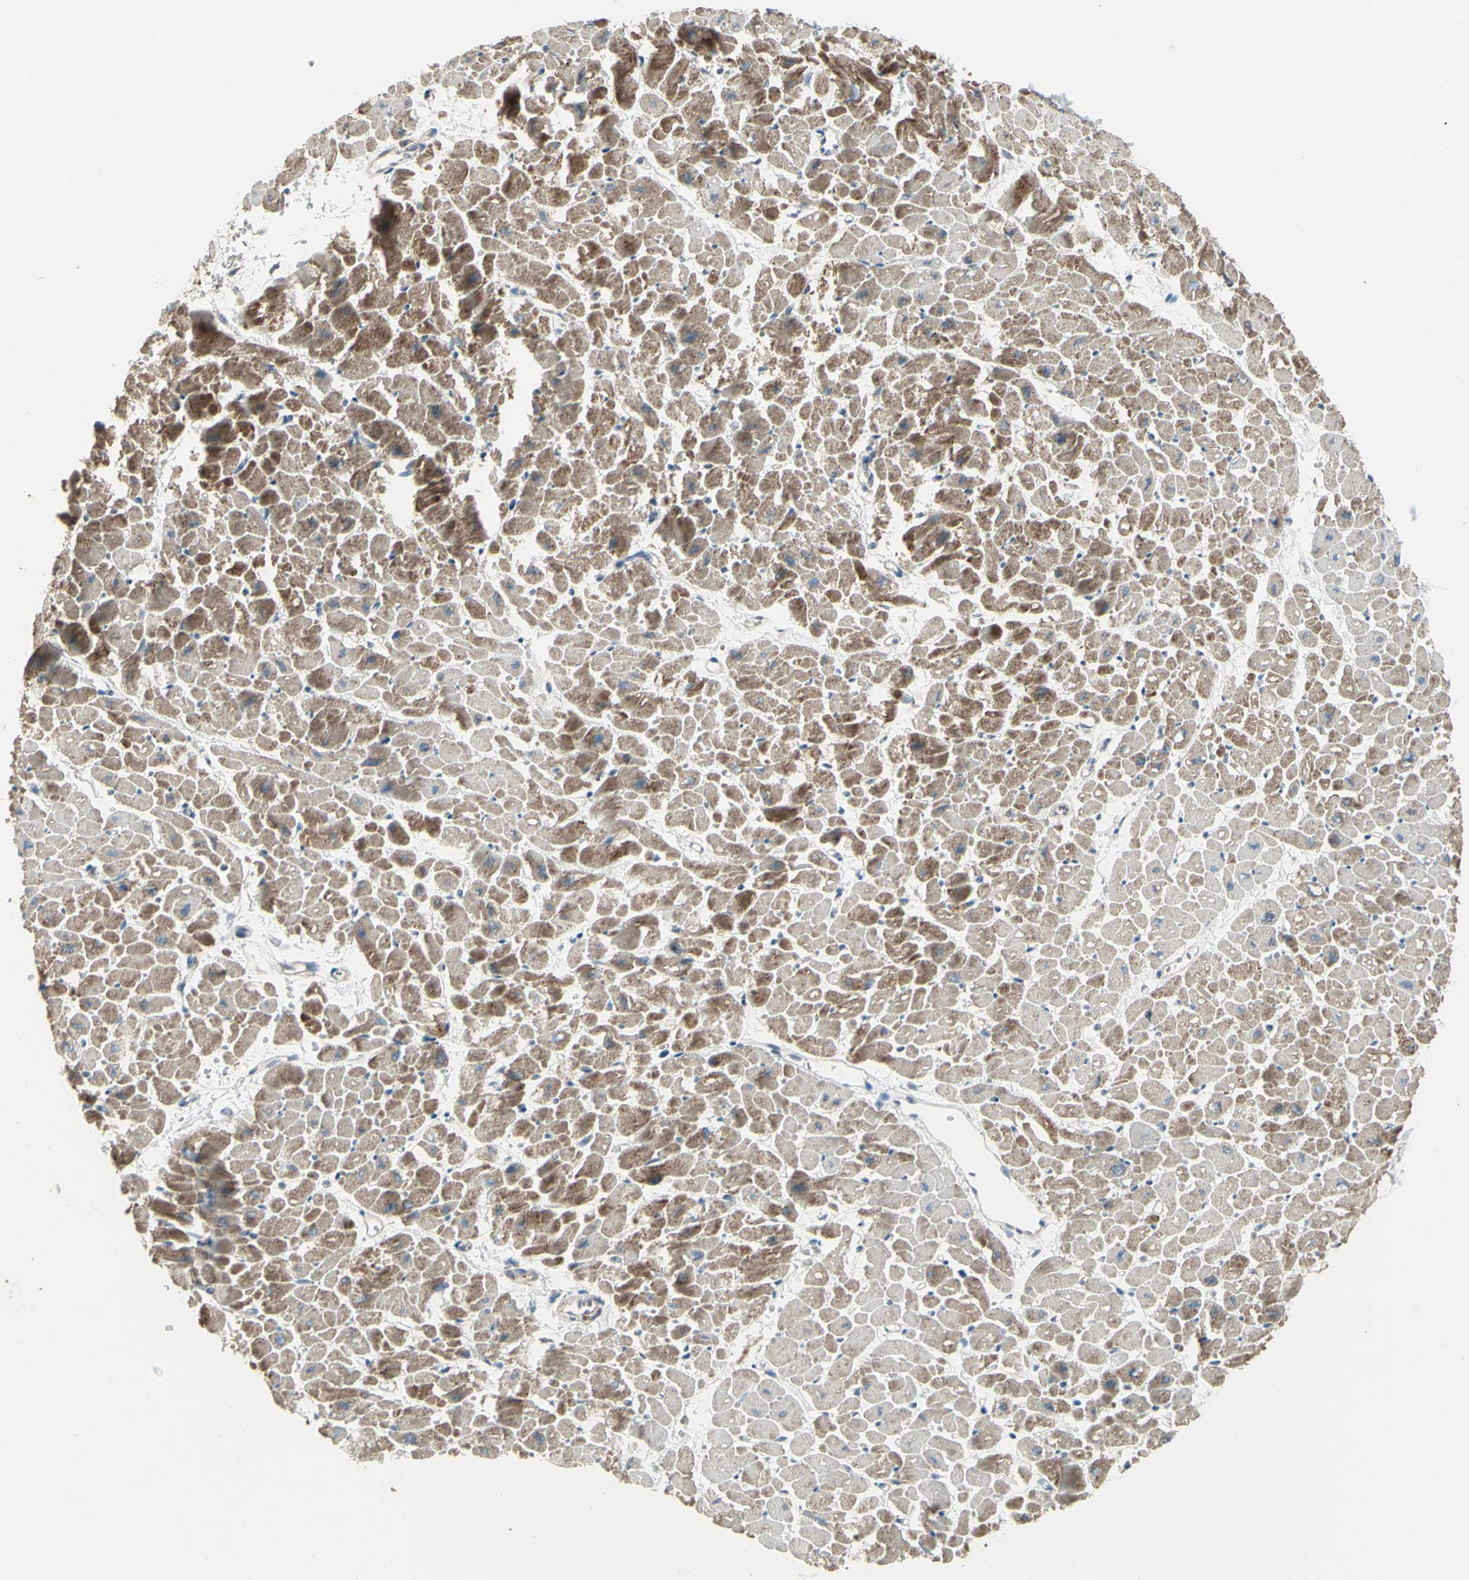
{"staining": {"intensity": "strong", "quantity": ">75%", "location": "cytoplasmic/membranous"}, "tissue": "heart muscle", "cell_type": "Cardiomyocytes", "image_type": "normal", "snomed": [{"axis": "morphology", "description": "Normal tissue, NOS"}, {"axis": "topography", "description": "Heart"}], "caption": "Immunohistochemical staining of unremarkable human heart muscle reveals >75% levels of strong cytoplasmic/membranous protein staining in about >75% of cardiomyocytes. (DAB (3,3'-diaminobenzidine) IHC with brightfield microscopy, high magnification).", "gene": "FAM171B", "patient": {"sex": "male", "age": 45}}